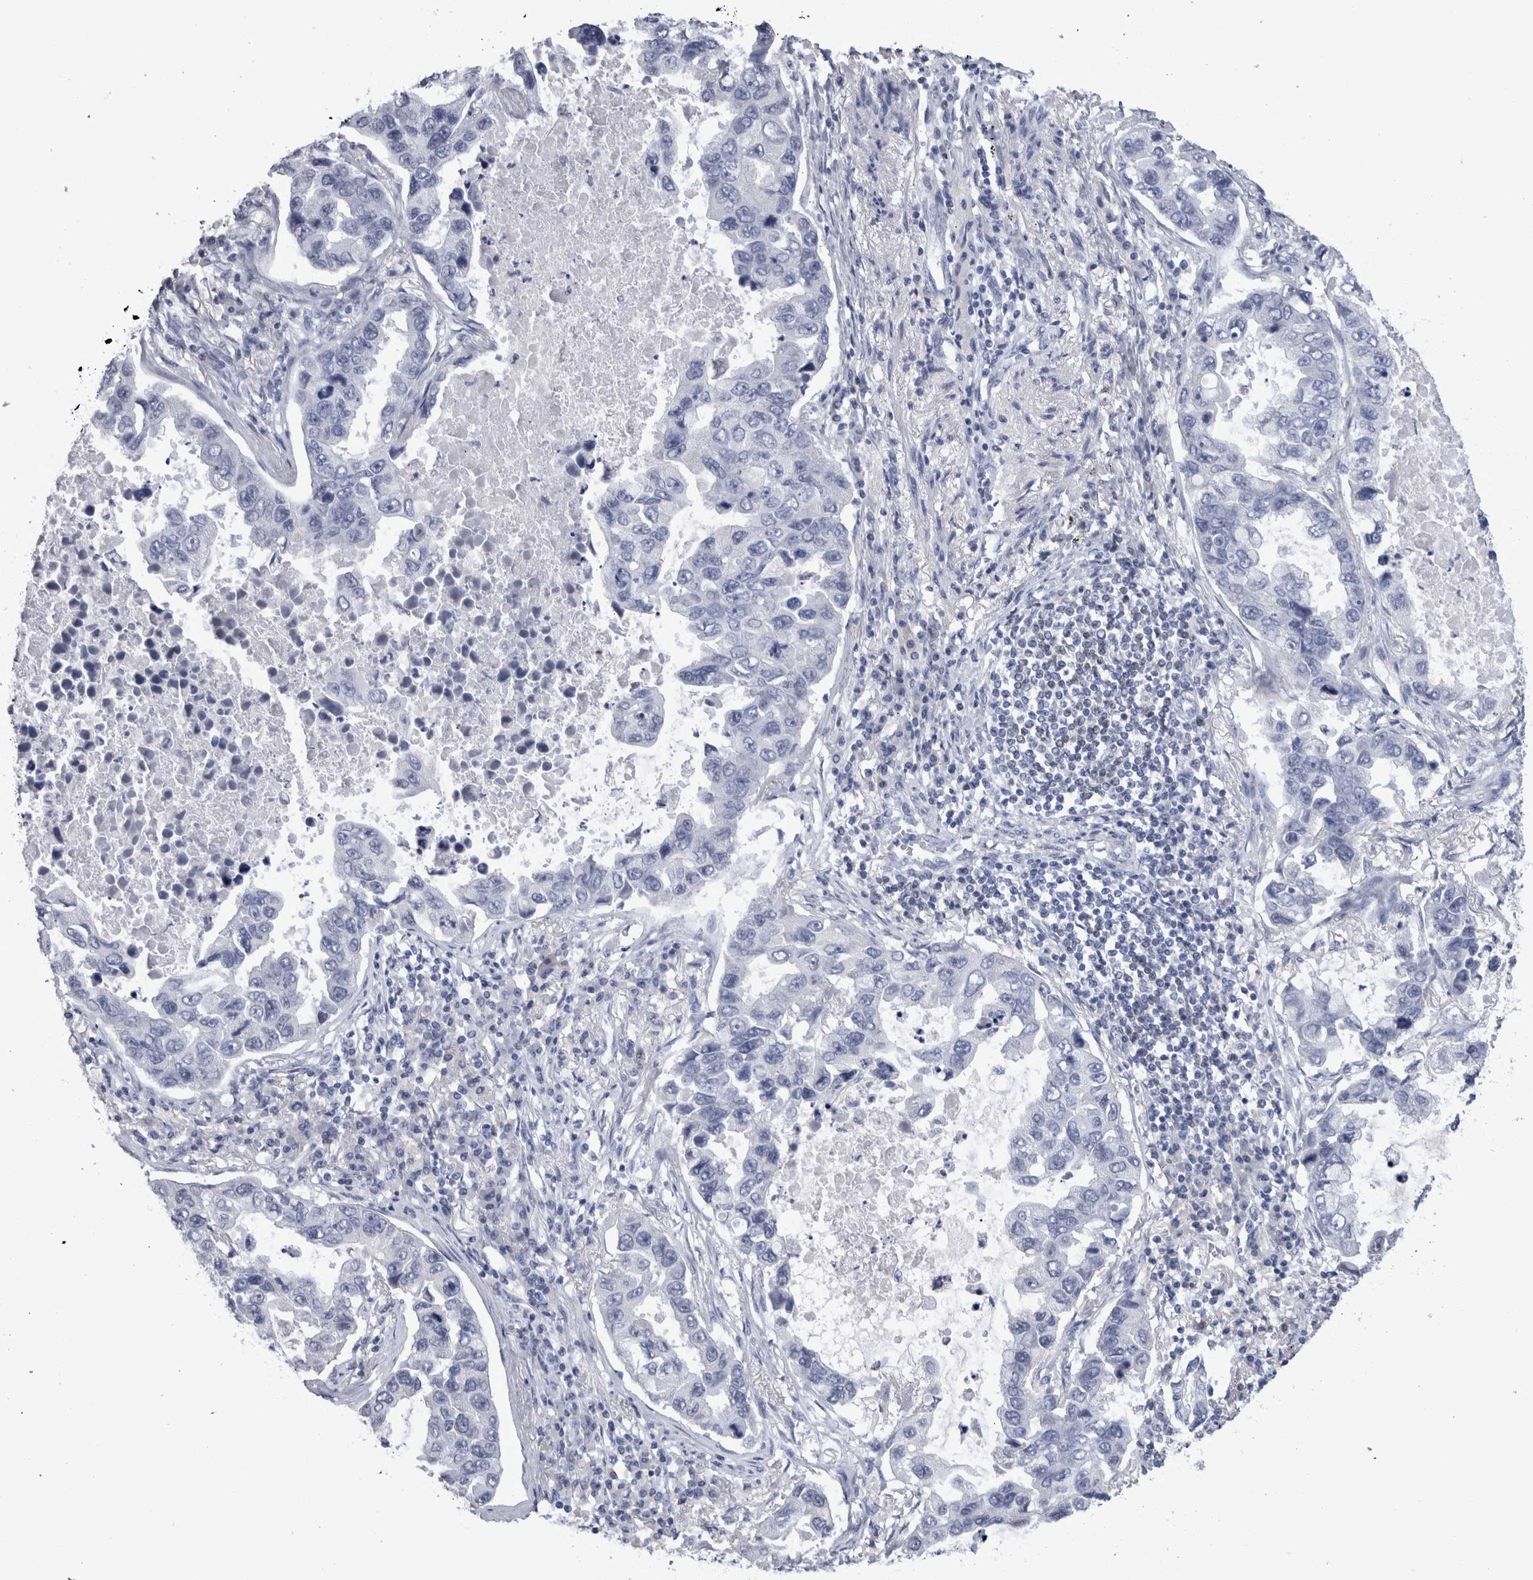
{"staining": {"intensity": "negative", "quantity": "none", "location": "none"}, "tissue": "lung cancer", "cell_type": "Tumor cells", "image_type": "cancer", "snomed": [{"axis": "morphology", "description": "Adenocarcinoma, NOS"}, {"axis": "topography", "description": "Lung"}], "caption": "A high-resolution histopathology image shows immunohistochemistry staining of lung cancer, which shows no significant positivity in tumor cells.", "gene": "PAX5", "patient": {"sex": "male", "age": 64}}